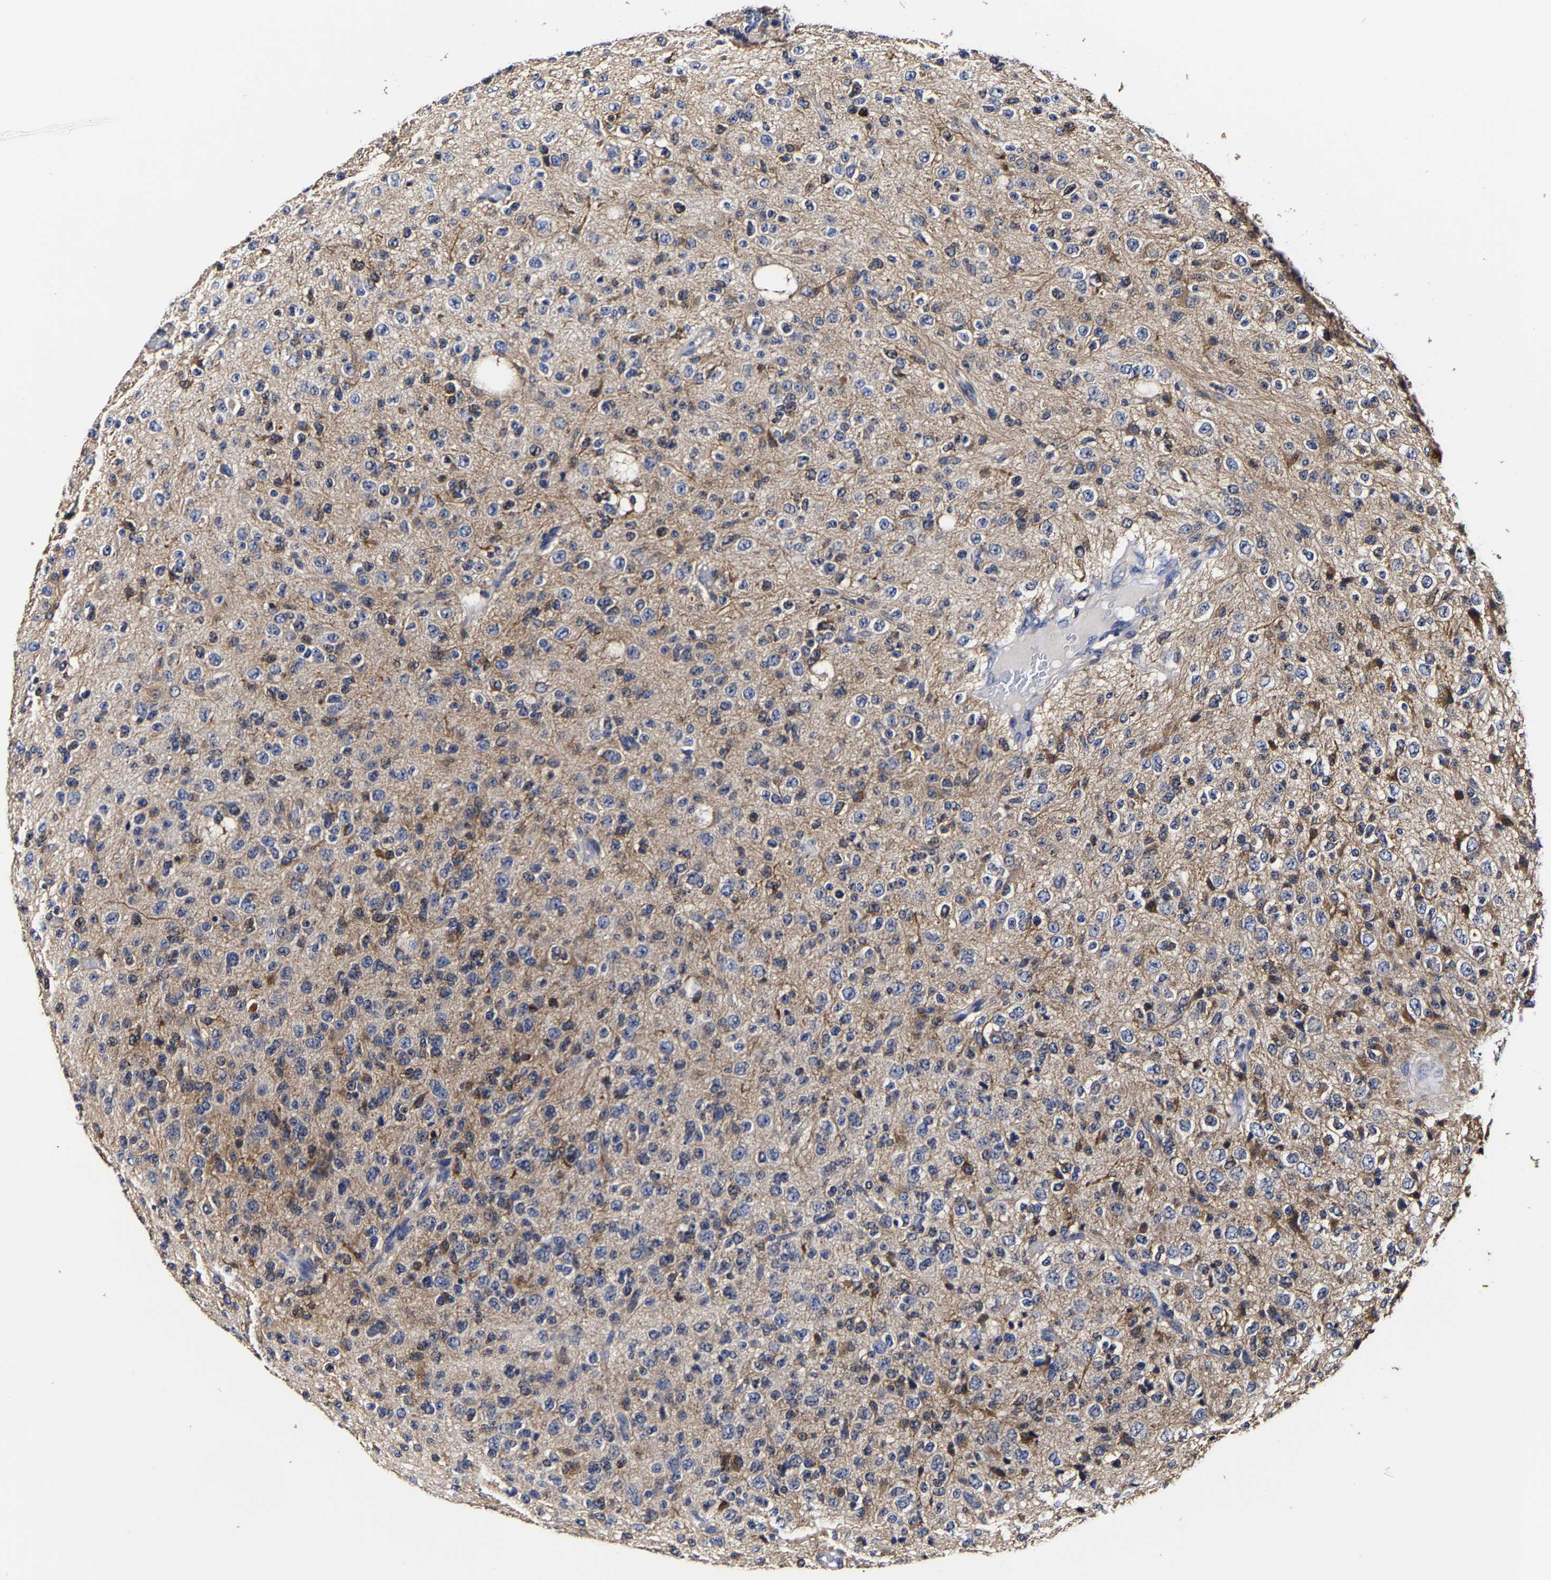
{"staining": {"intensity": "weak", "quantity": "<25%", "location": "cytoplasmic/membranous"}, "tissue": "glioma", "cell_type": "Tumor cells", "image_type": "cancer", "snomed": [{"axis": "morphology", "description": "Glioma, malignant, High grade"}, {"axis": "topography", "description": "pancreas cauda"}], "caption": "Tumor cells show no significant protein positivity in glioma. The staining is performed using DAB brown chromogen with nuclei counter-stained in using hematoxylin.", "gene": "AASS", "patient": {"sex": "male", "age": 60}}